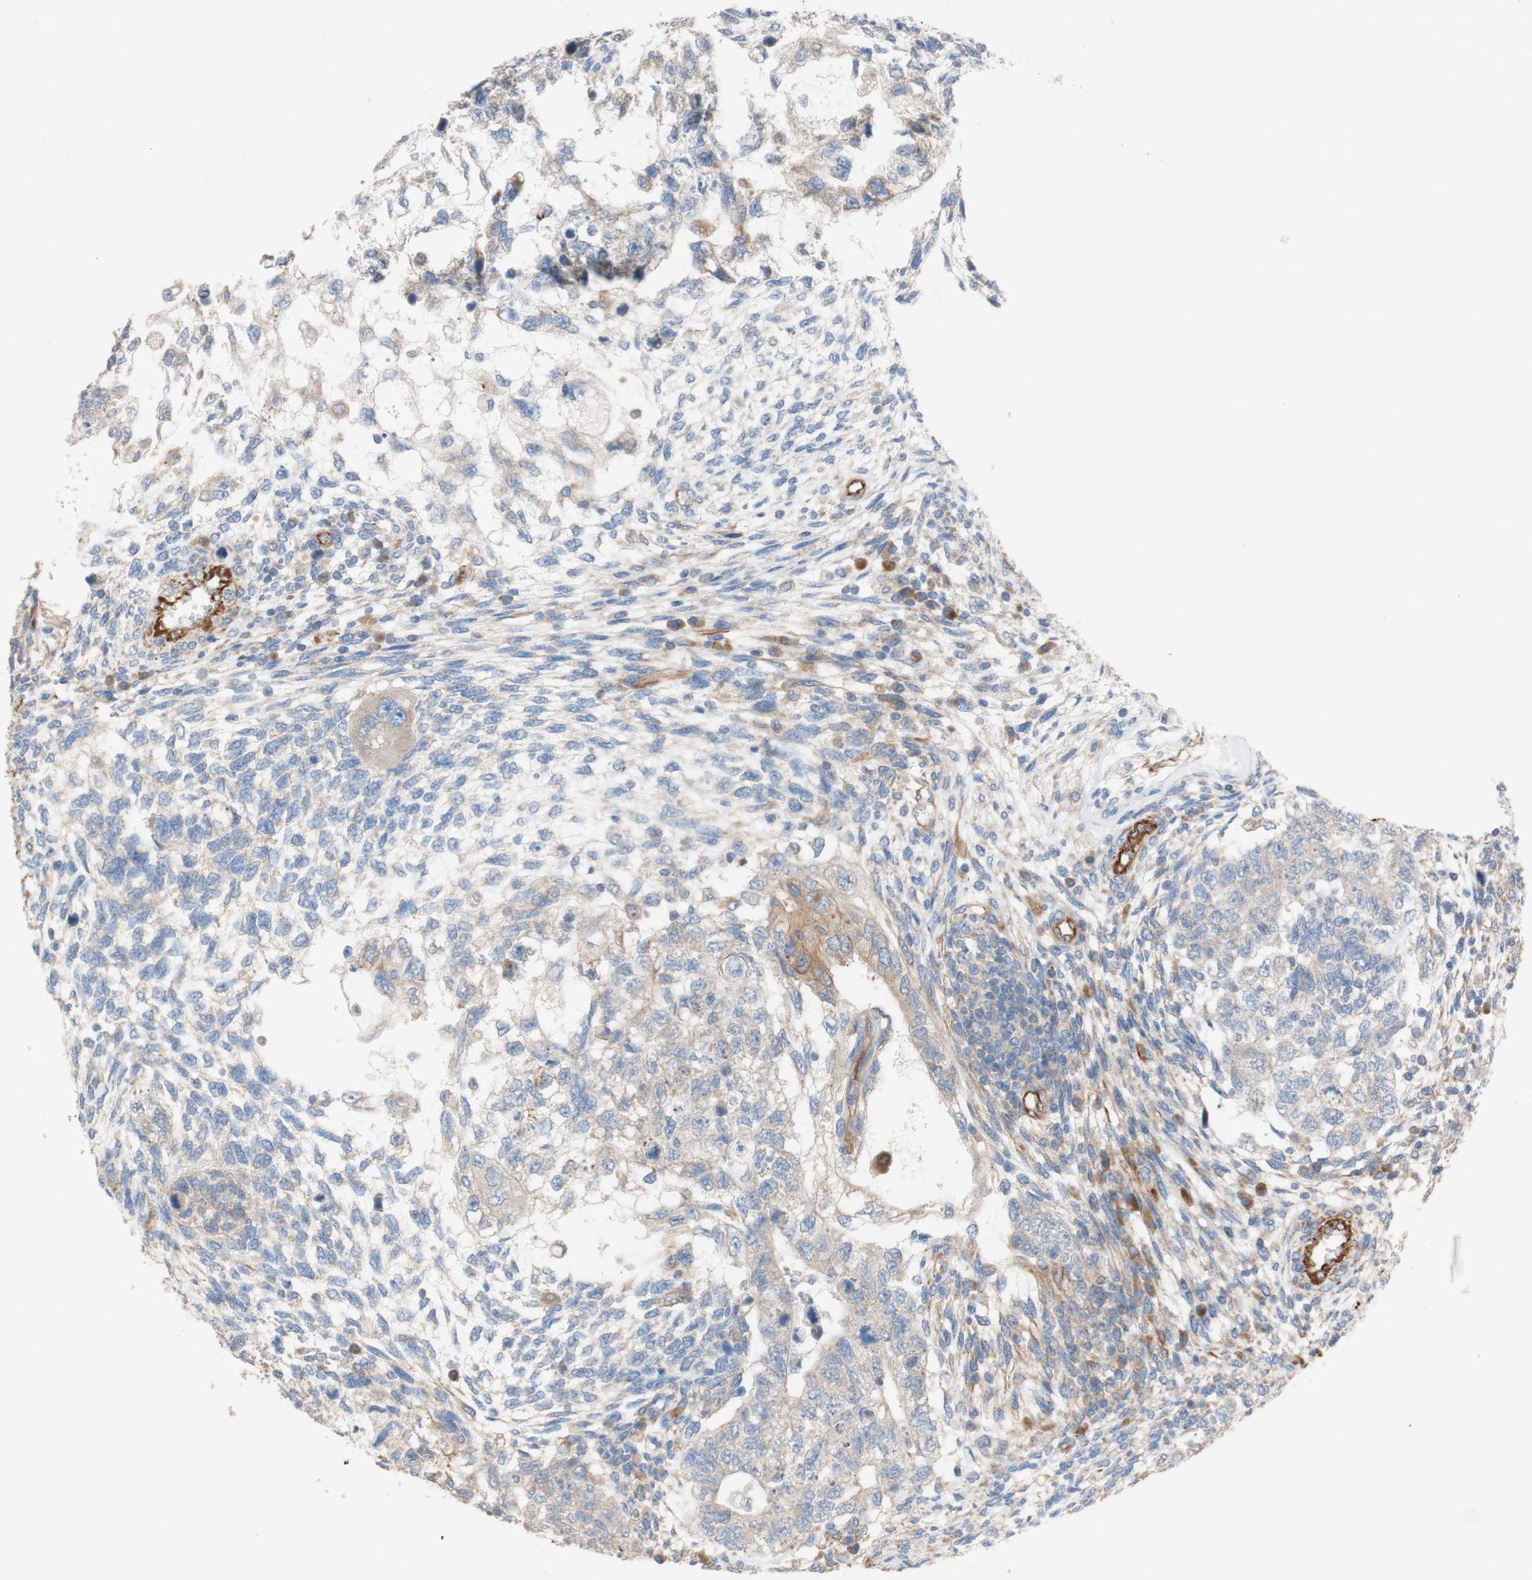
{"staining": {"intensity": "weak", "quantity": ">75%", "location": "cytoplasmic/membranous"}, "tissue": "testis cancer", "cell_type": "Tumor cells", "image_type": "cancer", "snomed": [{"axis": "morphology", "description": "Normal tissue, NOS"}, {"axis": "morphology", "description": "Carcinoma, Embryonal, NOS"}, {"axis": "topography", "description": "Testis"}], "caption": "Tumor cells display low levels of weak cytoplasmic/membranous positivity in approximately >75% of cells in human embryonal carcinoma (testis).", "gene": "C1orf43", "patient": {"sex": "male", "age": 36}}